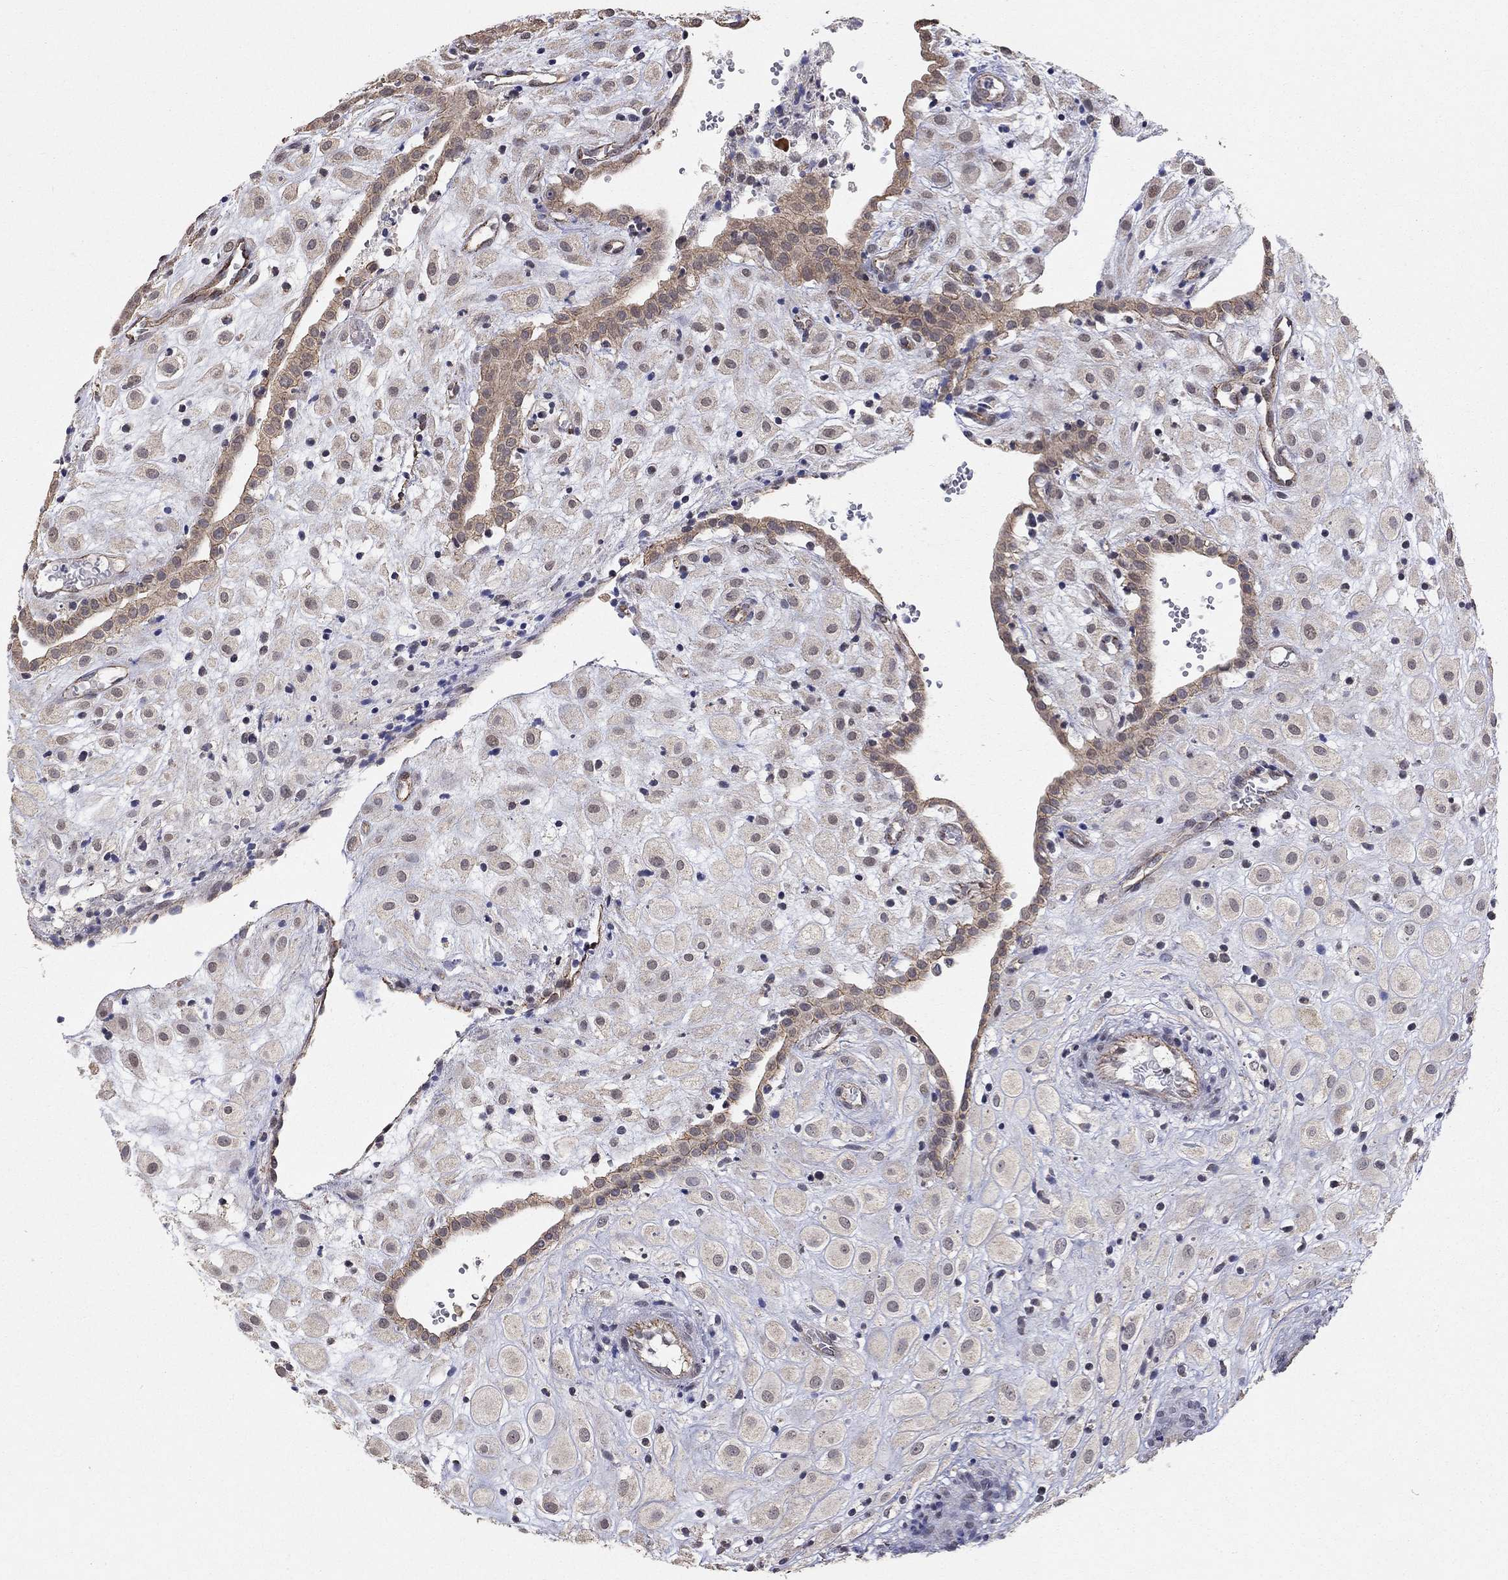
{"staining": {"intensity": "negative", "quantity": "none", "location": "none"}, "tissue": "placenta", "cell_type": "Decidual cells", "image_type": "normal", "snomed": [{"axis": "morphology", "description": "Normal tissue, NOS"}, {"axis": "topography", "description": "Placenta"}], "caption": "This is an immunohistochemistry image of benign human placenta. There is no staining in decidual cells.", "gene": "ANKRA2", "patient": {"sex": "female", "age": 24}}